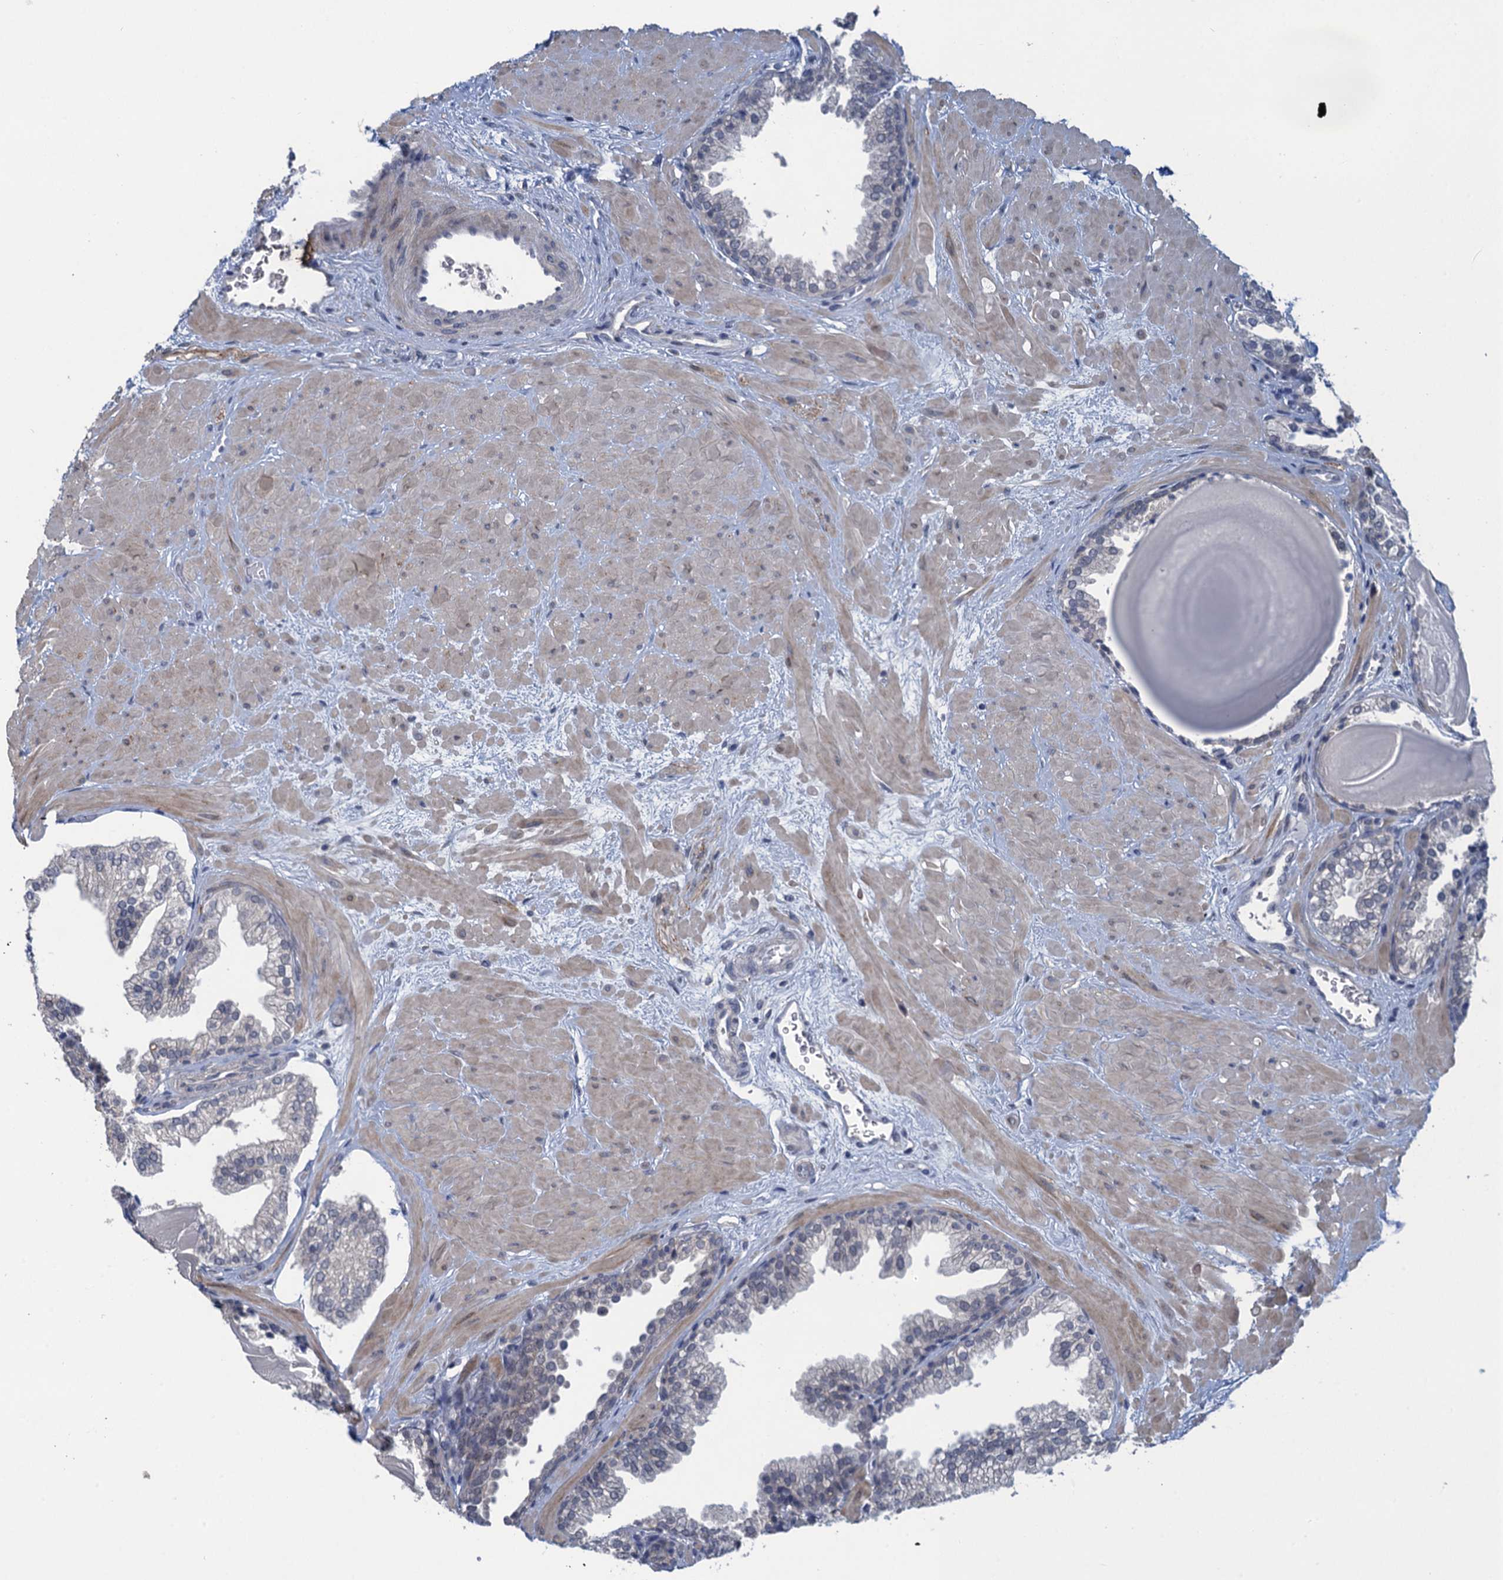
{"staining": {"intensity": "negative", "quantity": "none", "location": "none"}, "tissue": "prostate", "cell_type": "Glandular cells", "image_type": "normal", "snomed": [{"axis": "morphology", "description": "Normal tissue, NOS"}, {"axis": "topography", "description": "Prostate"}], "caption": "Immunohistochemistry (IHC) of benign prostate displays no staining in glandular cells.", "gene": "MRFAP1", "patient": {"sex": "male", "age": 48}}